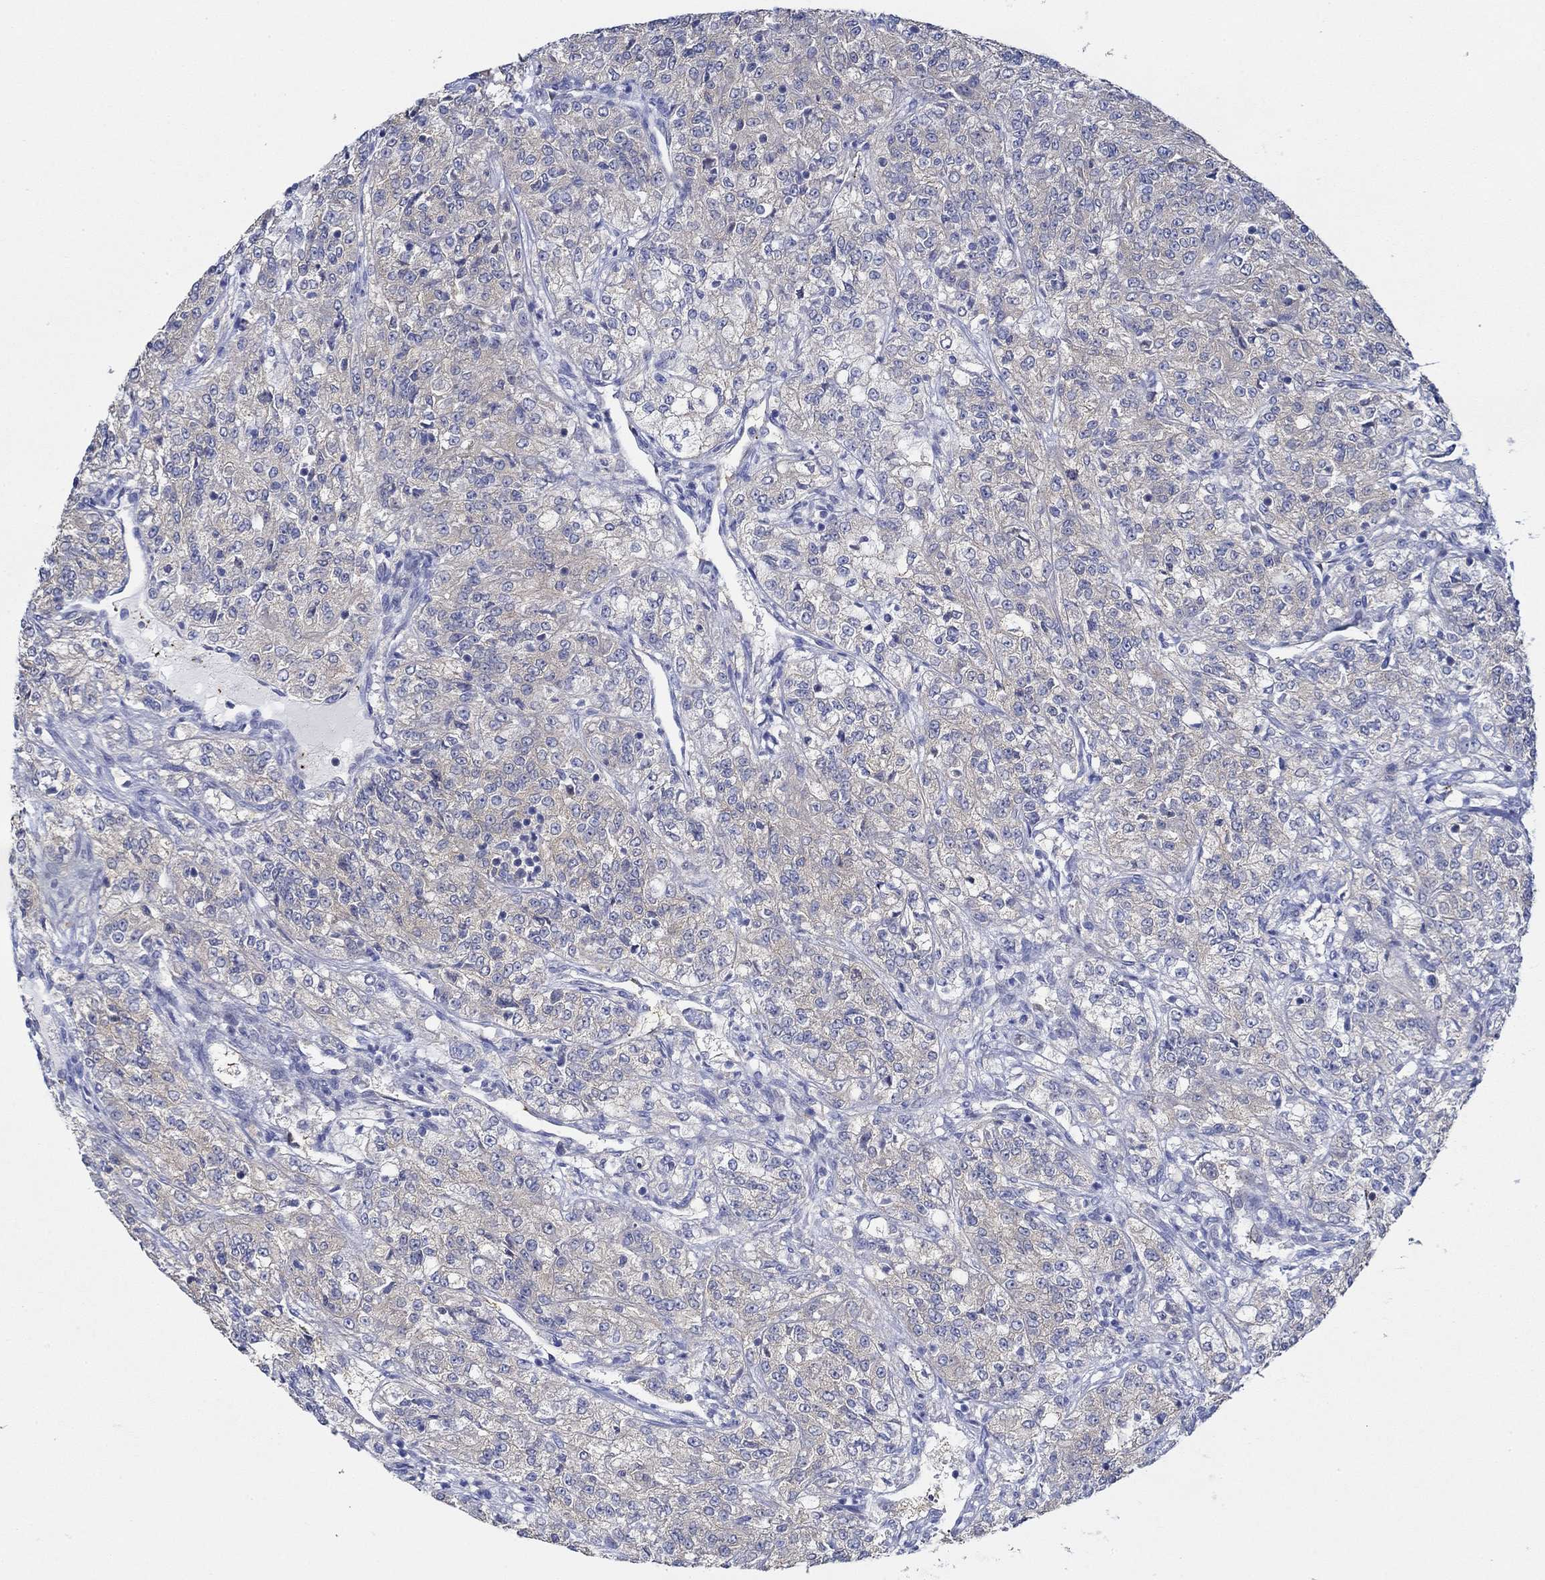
{"staining": {"intensity": "negative", "quantity": "none", "location": "none"}, "tissue": "renal cancer", "cell_type": "Tumor cells", "image_type": "cancer", "snomed": [{"axis": "morphology", "description": "Adenocarcinoma, NOS"}, {"axis": "topography", "description": "Kidney"}], "caption": "Immunohistochemistry (IHC) histopathology image of renal adenocarcinoma stained for a protein (brown), which exhibits no positivity in tumor cells. (DAB immunohistochemistry (IHC) with hematoxylin counter stain).", "gene": "SLC27A3", "patient": {"sex": "female", "age": 63}}